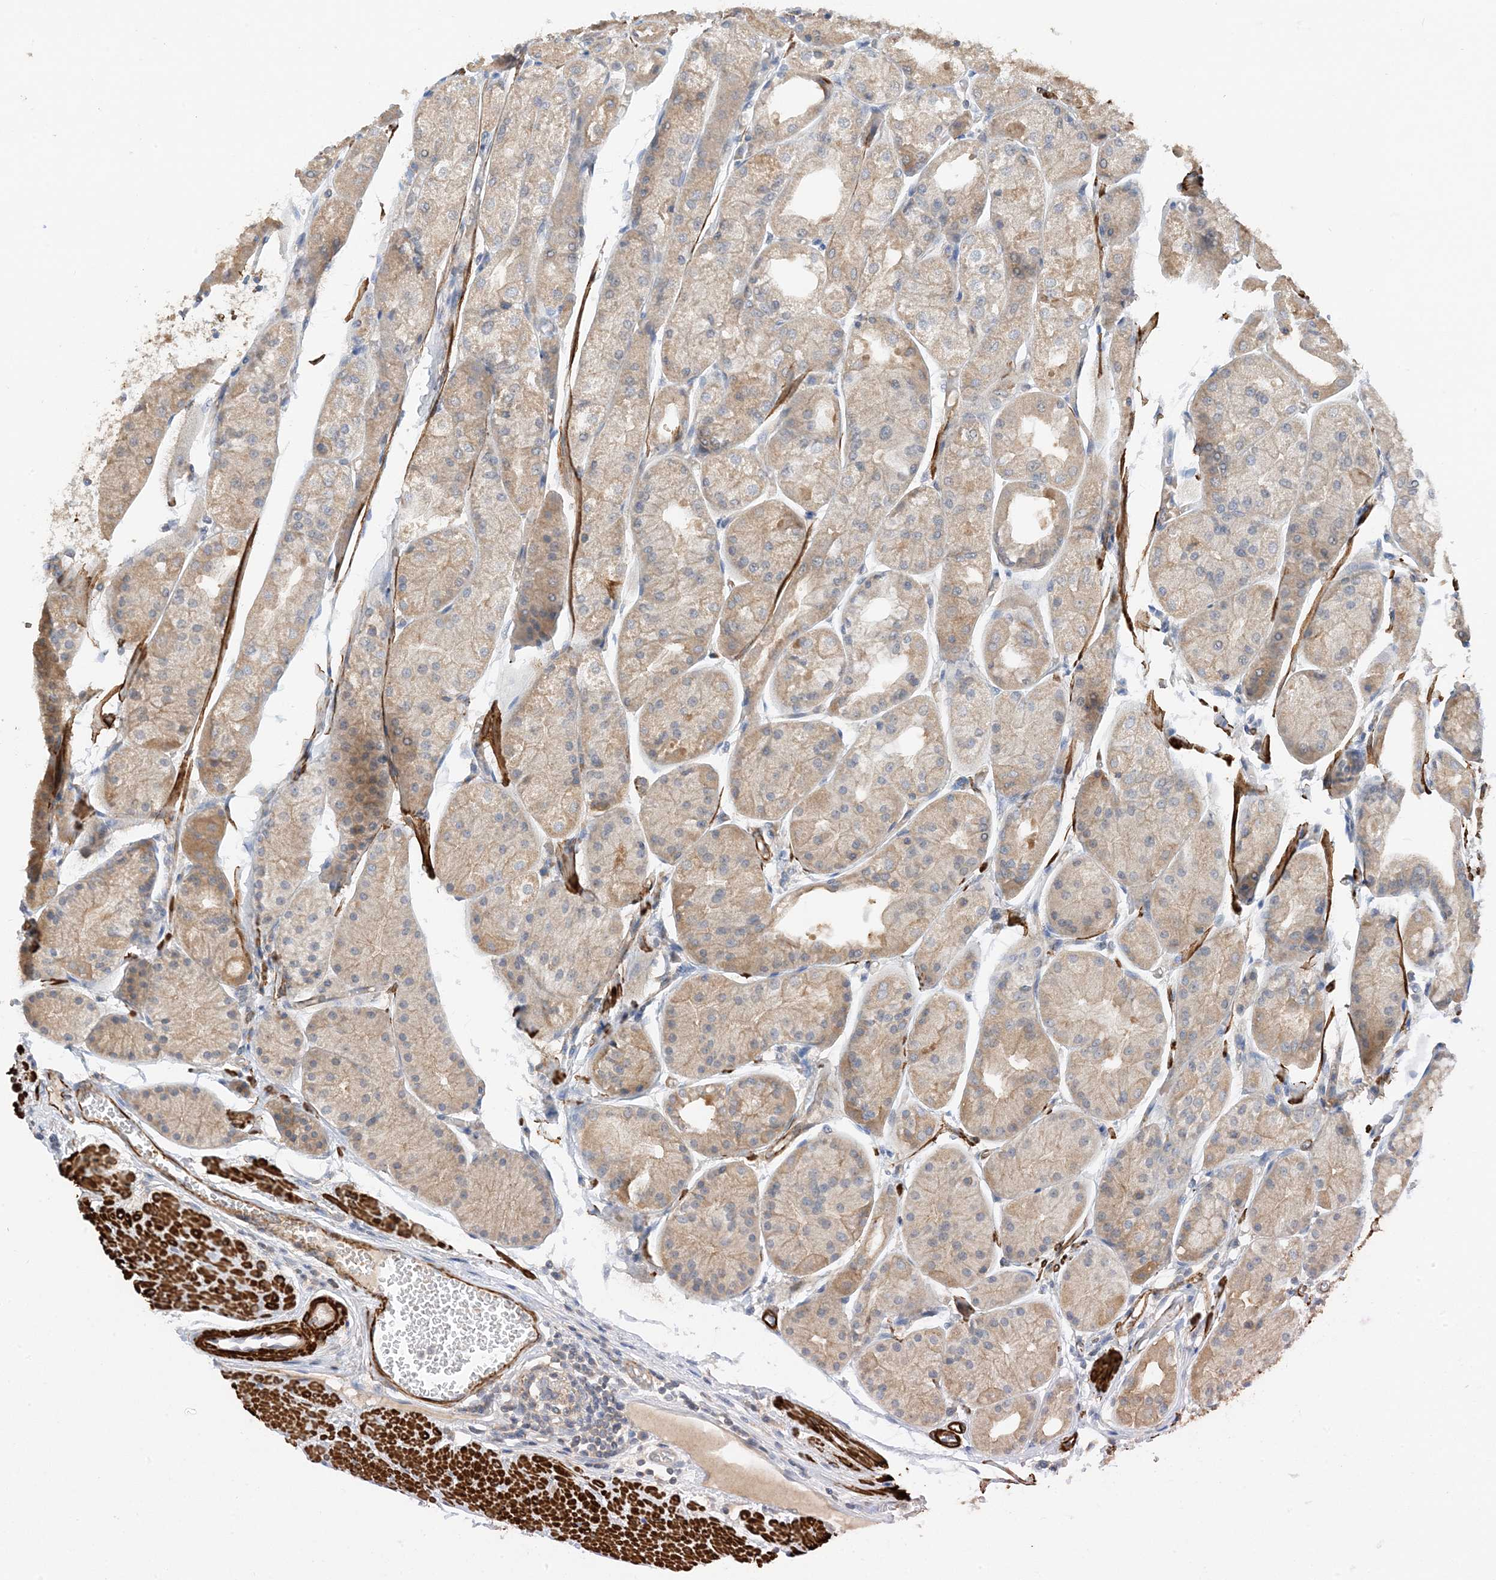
{"staining": {"intensity": "moderate", "quantity": ">75%", "location": "cytoplasmic/membranous"}, "tissue": "stomach", "cell_type": "Glandular cells", "image_type": "normal", "snomed": [{"axis": "morphology", "description": "Normal tissue, NOS"}, {"axis": "topography", "description": "Stomach, upper"}], "caption": "Immunohistochemical staining of normal stomach shows >75% levels of moderate cytoplasmic/membranous protein expression in approximately >75% of glandular cells. (DAB (3,3'-diaminobenzidine) = brown stain, brightfield microscopy at high magnification).", "gene": "KIFBP", "patient": {"sex": "male", "age": 72}}